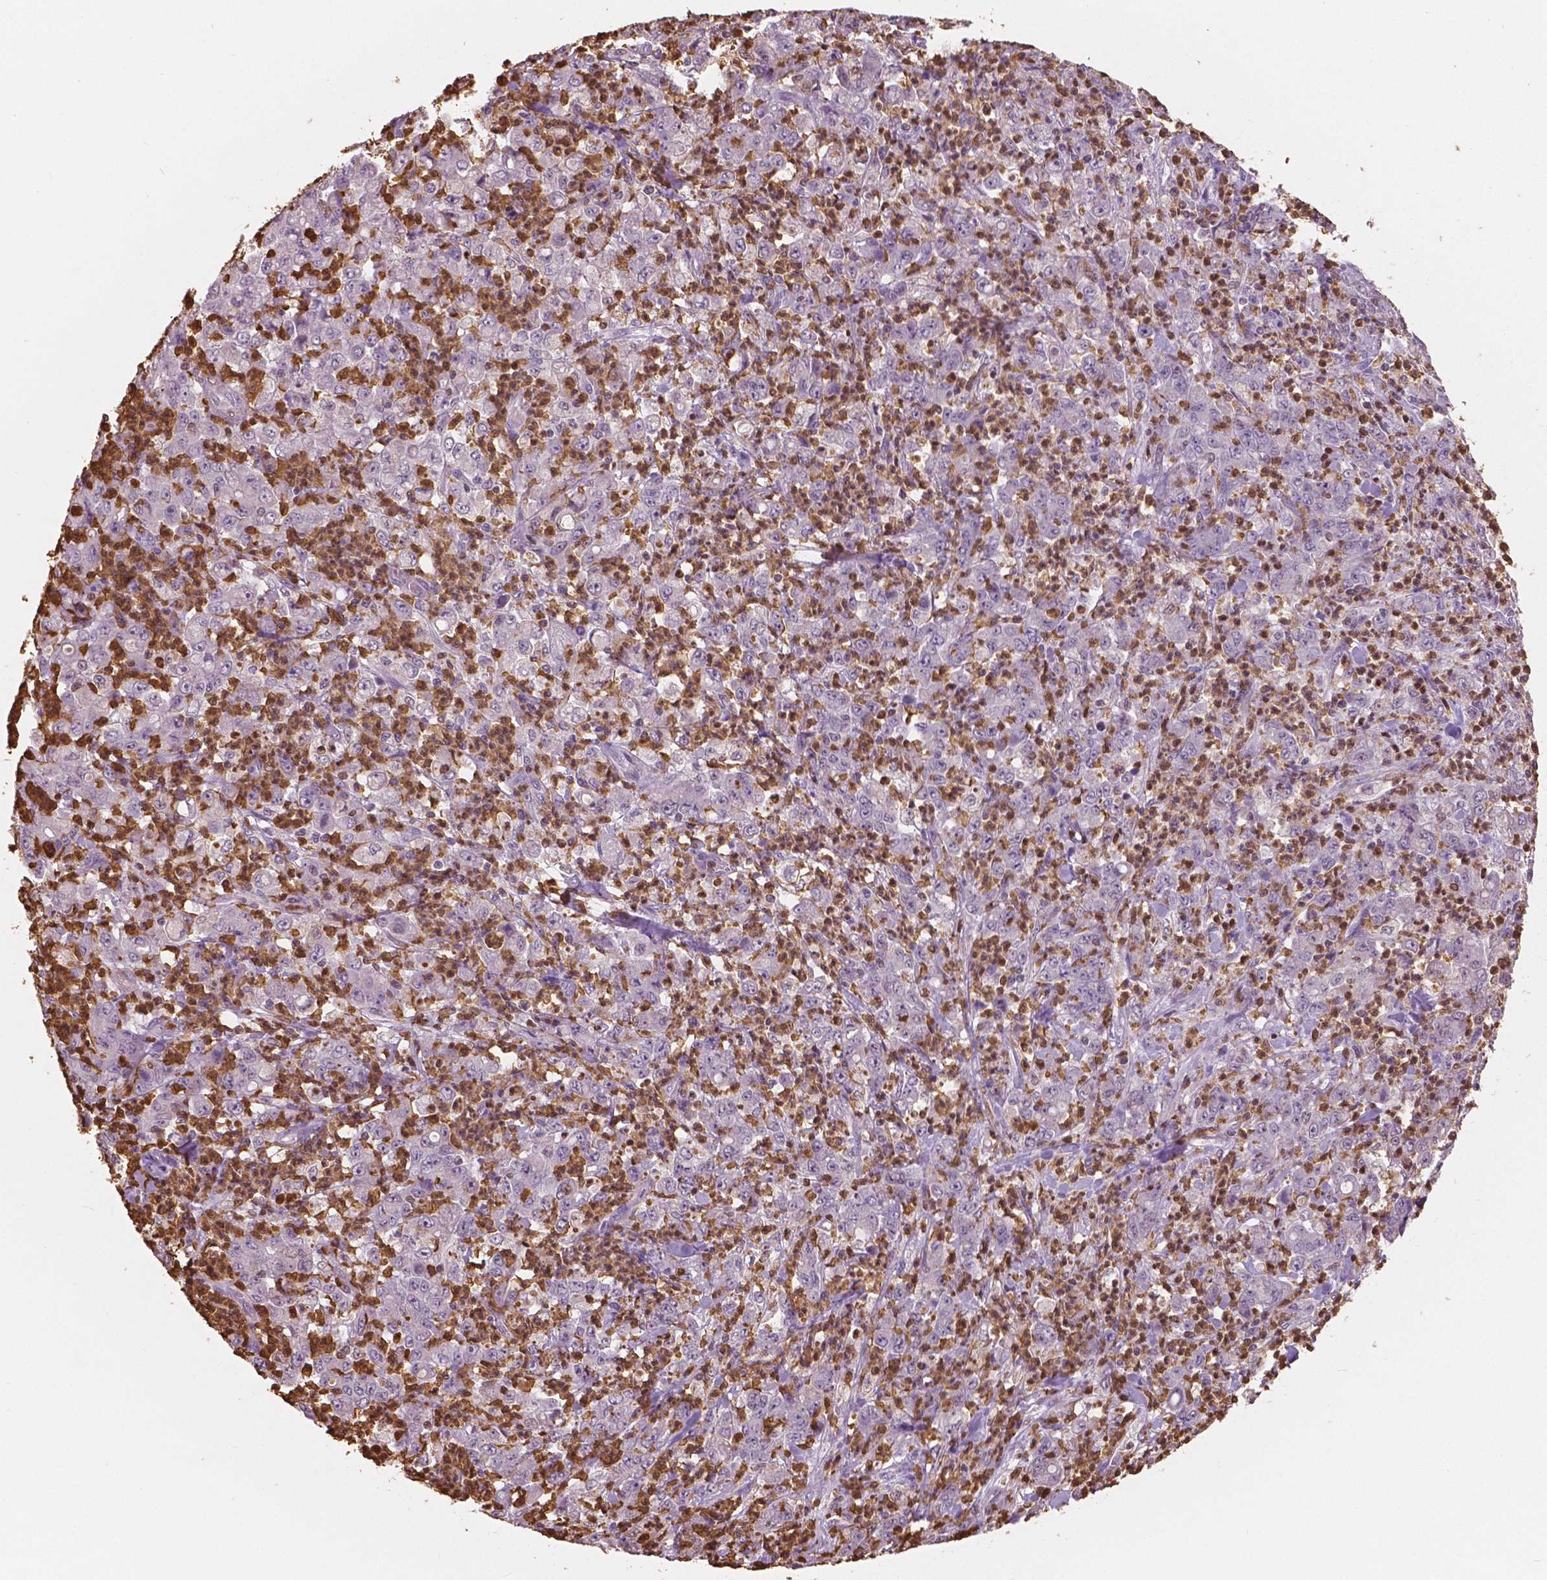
{"staining": {"intensity": "negative", "quantity": "none", "location": "none"}, "tissue": "stomach cancer", "cell_type": "Tumor cells", "image_type": "cancer", "snomed": [{"axis": "morphology", "description": "Adenocarcinoma, NOS"}, {"axis": "topography", "description": "Stomach, lower"}], "caption": "This is an immunohistochemistry (IHC) micrograph of human adenocarcinoma (stomach). There is no expression in tumor cells.", "gene": "S100A4", "patient": {"sex": "female", "age": 71}}